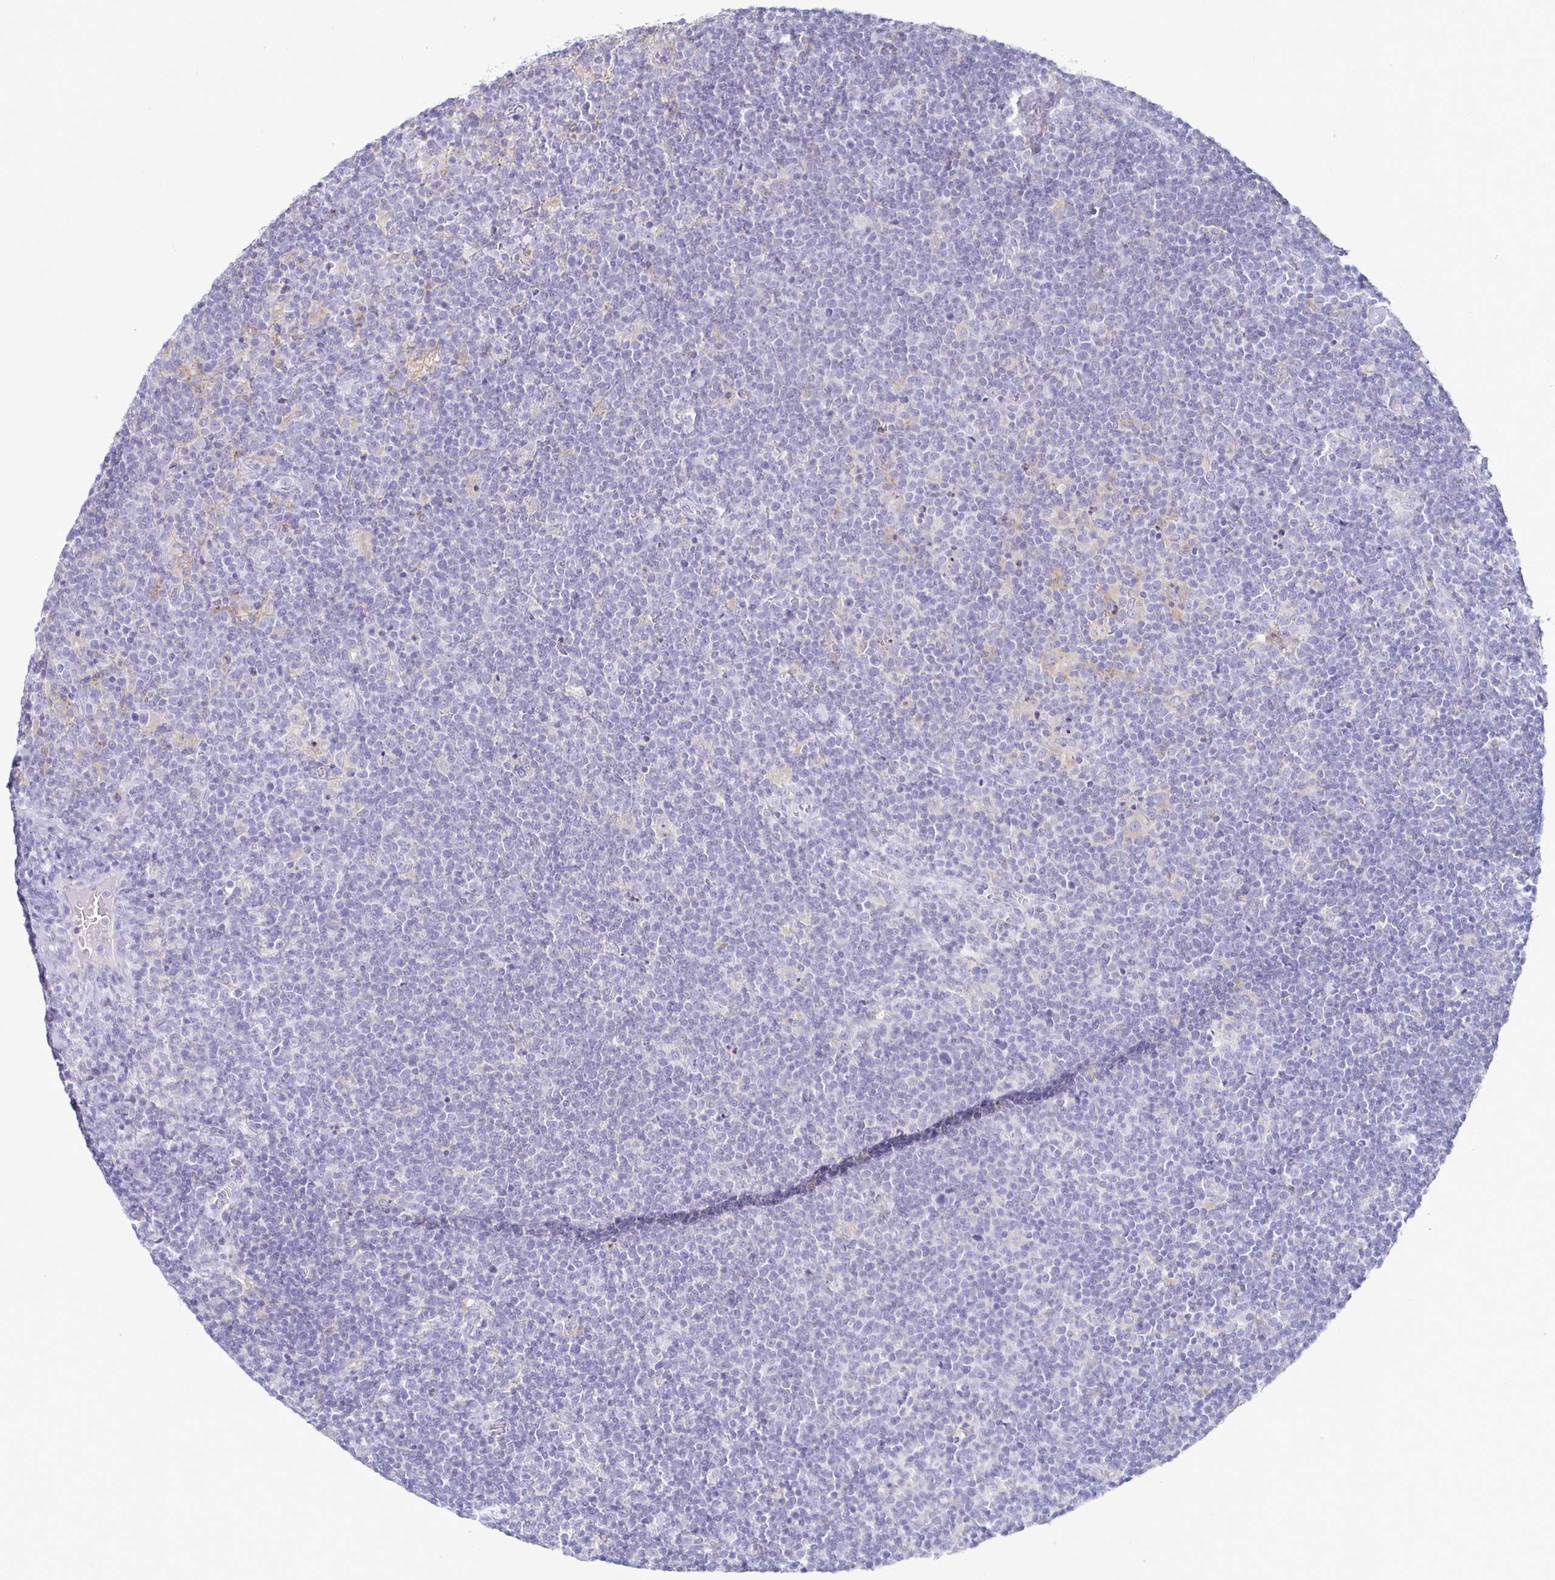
{"staining": {"intensity": "negative", "quantity": "none", "location": "none"}, "tissue": "lymphoma", "cell_type": "Tumor cells", "image_type": "cancer", "snomed": [{"axis": "morphology", "description": "Malignant lymphoma, non-Hodgkin's type, High grade"}, {"axis": "topography", "description": "Lymph node"}], "caption": "Immunohistochemistry image of human lymphoma stained for a protein (brown), which demonstrates no positivity in tumor cells. (Brightfield microscopy of DAB (3,3'-diaminobenzidine) IHC at high magnification).", "gene": "SIRPA", "patient": {"sex": "male", "age": 61}}